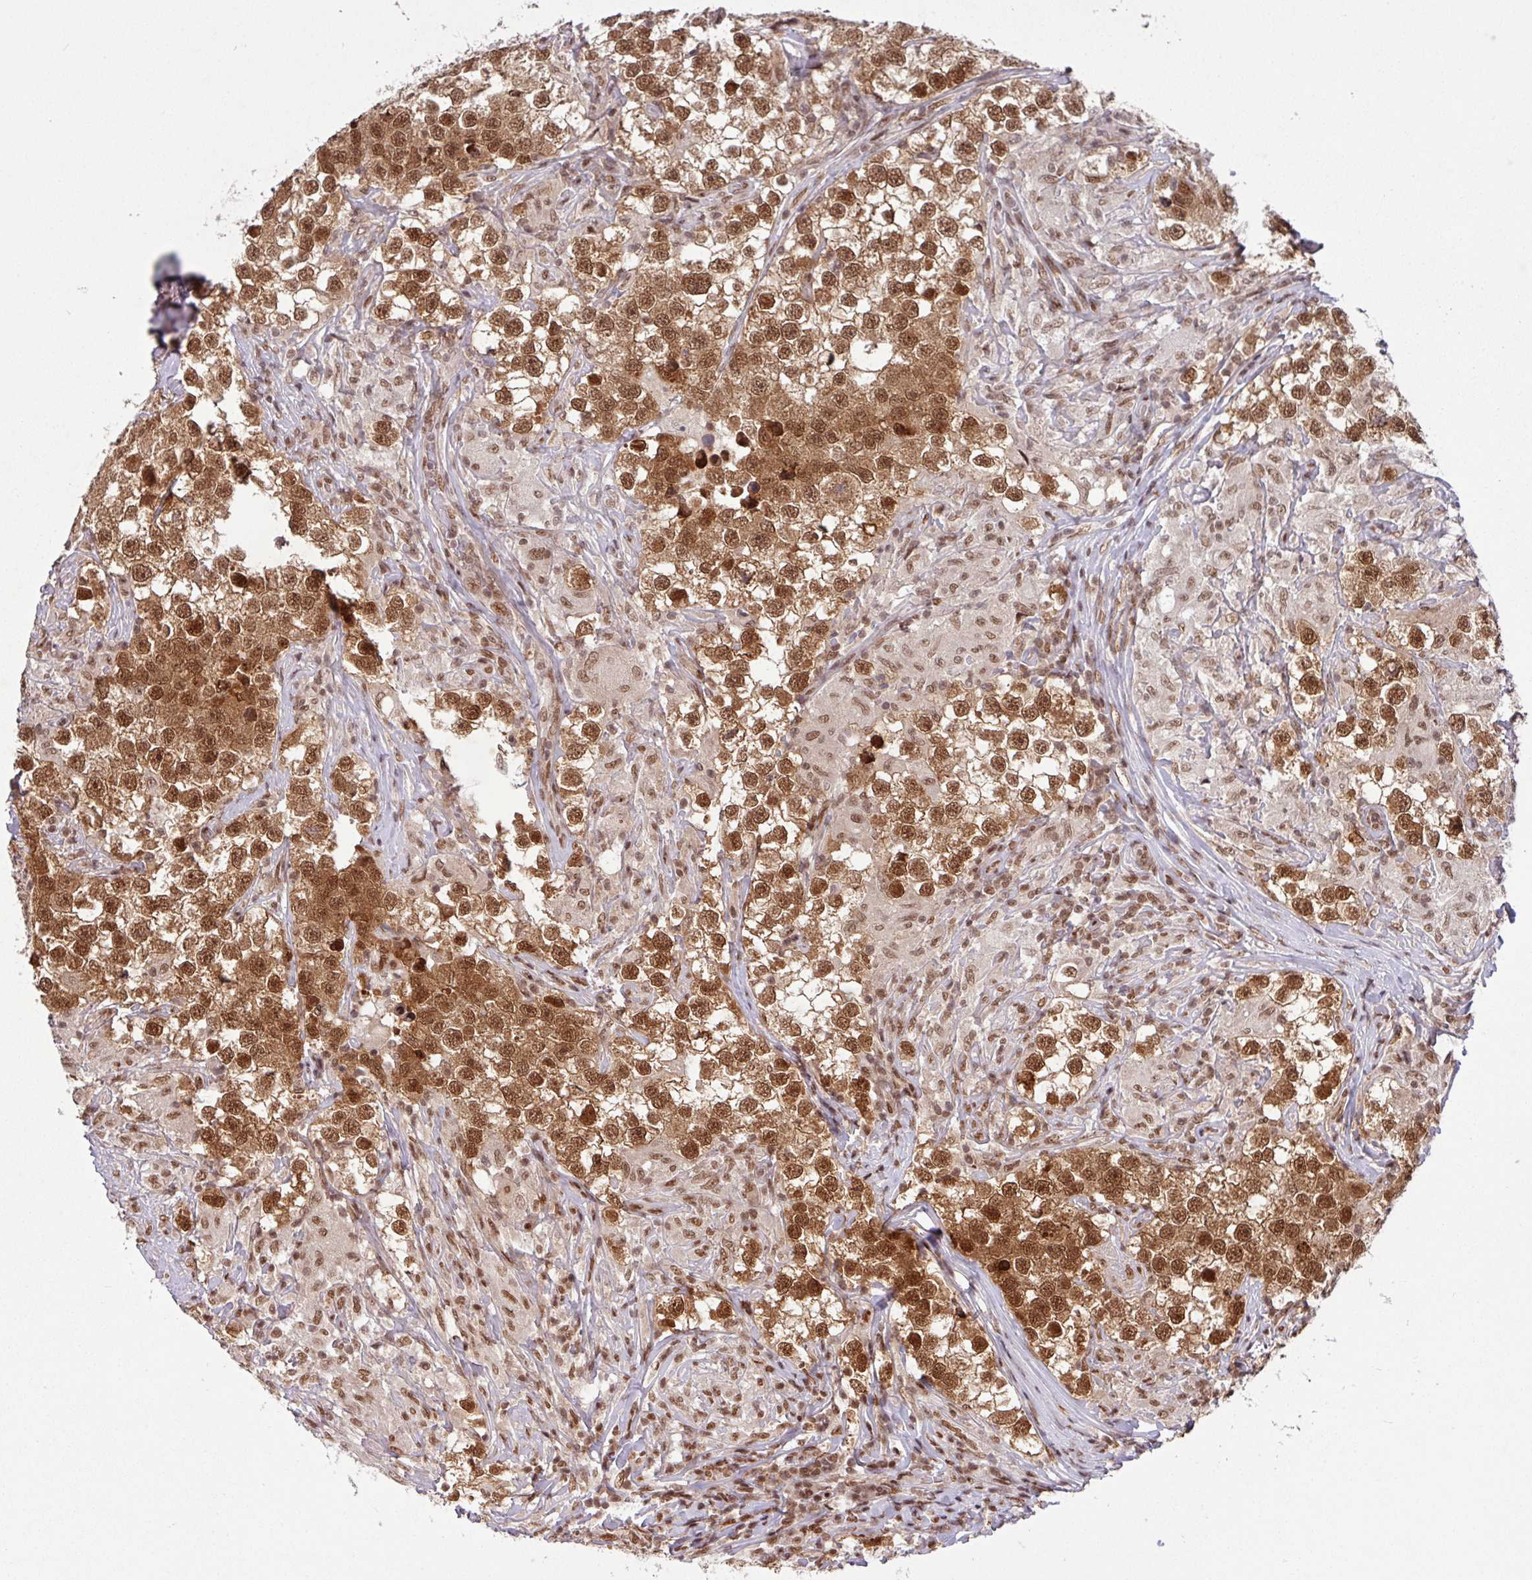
{"staining": {"intensity": "moderate", "quantity": ">75%", "location": "cytoplasmic/membranous,nuclear"}, "tissue": "testis cancer", "cell_type": "Tumor cells", "image_type": "cancer", "snomed": [{"axis": "morphology", "description": "Seminoma, NOS"}, {"axis": "topography", "description": "Testis"}], "caption": "An immunohistochemistry (IHC) histopathology image of neoplastic tissue is shown. Protein staining in brown labels moderate cytoplasmic/membranous and nuclear positivity in seminoma (testis) within tumor cells.", "gene": "SRSF2", "patient": {"sex": "male", "age": 46}}